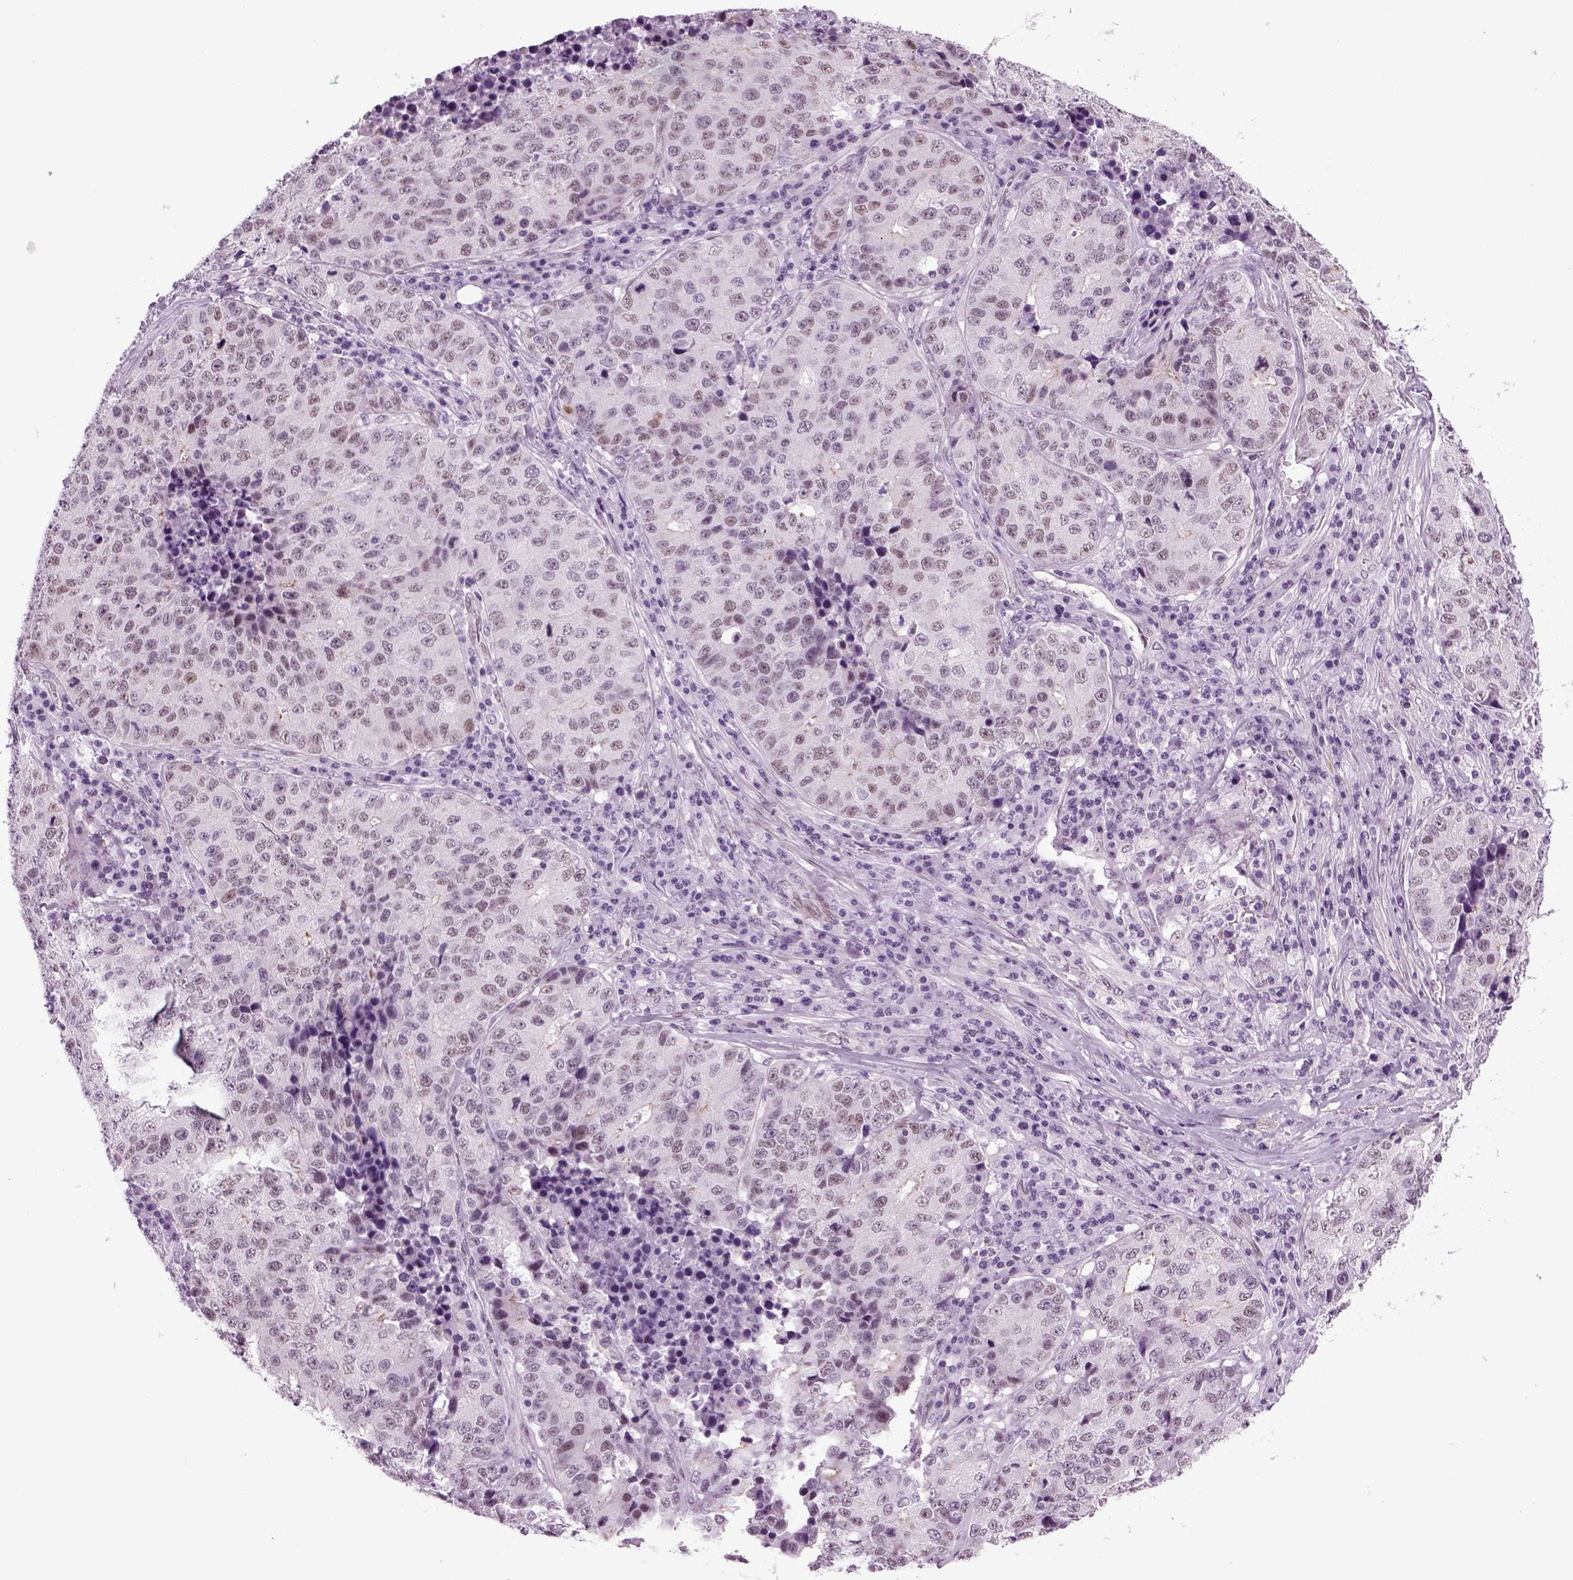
{"staining": {"intensity": "weak", "quantity": "<25%", "location": "nuclear"}, "tissue": "stomach cancer", "cell_type": "Tumor cells", "image_type": "cancer", "snomed": [{"axis": "morphology", "description": "Adenocarcinoma, NOS"}, {"axis": "topography", "description": "Stomach"}], "caption": "Stomach cancer stained for a protein using immunohistochemistry (IHC) exhibits no staining tumor cells.", "gene": "RFX3", "patient": {"sex": "male", "age": 71}}